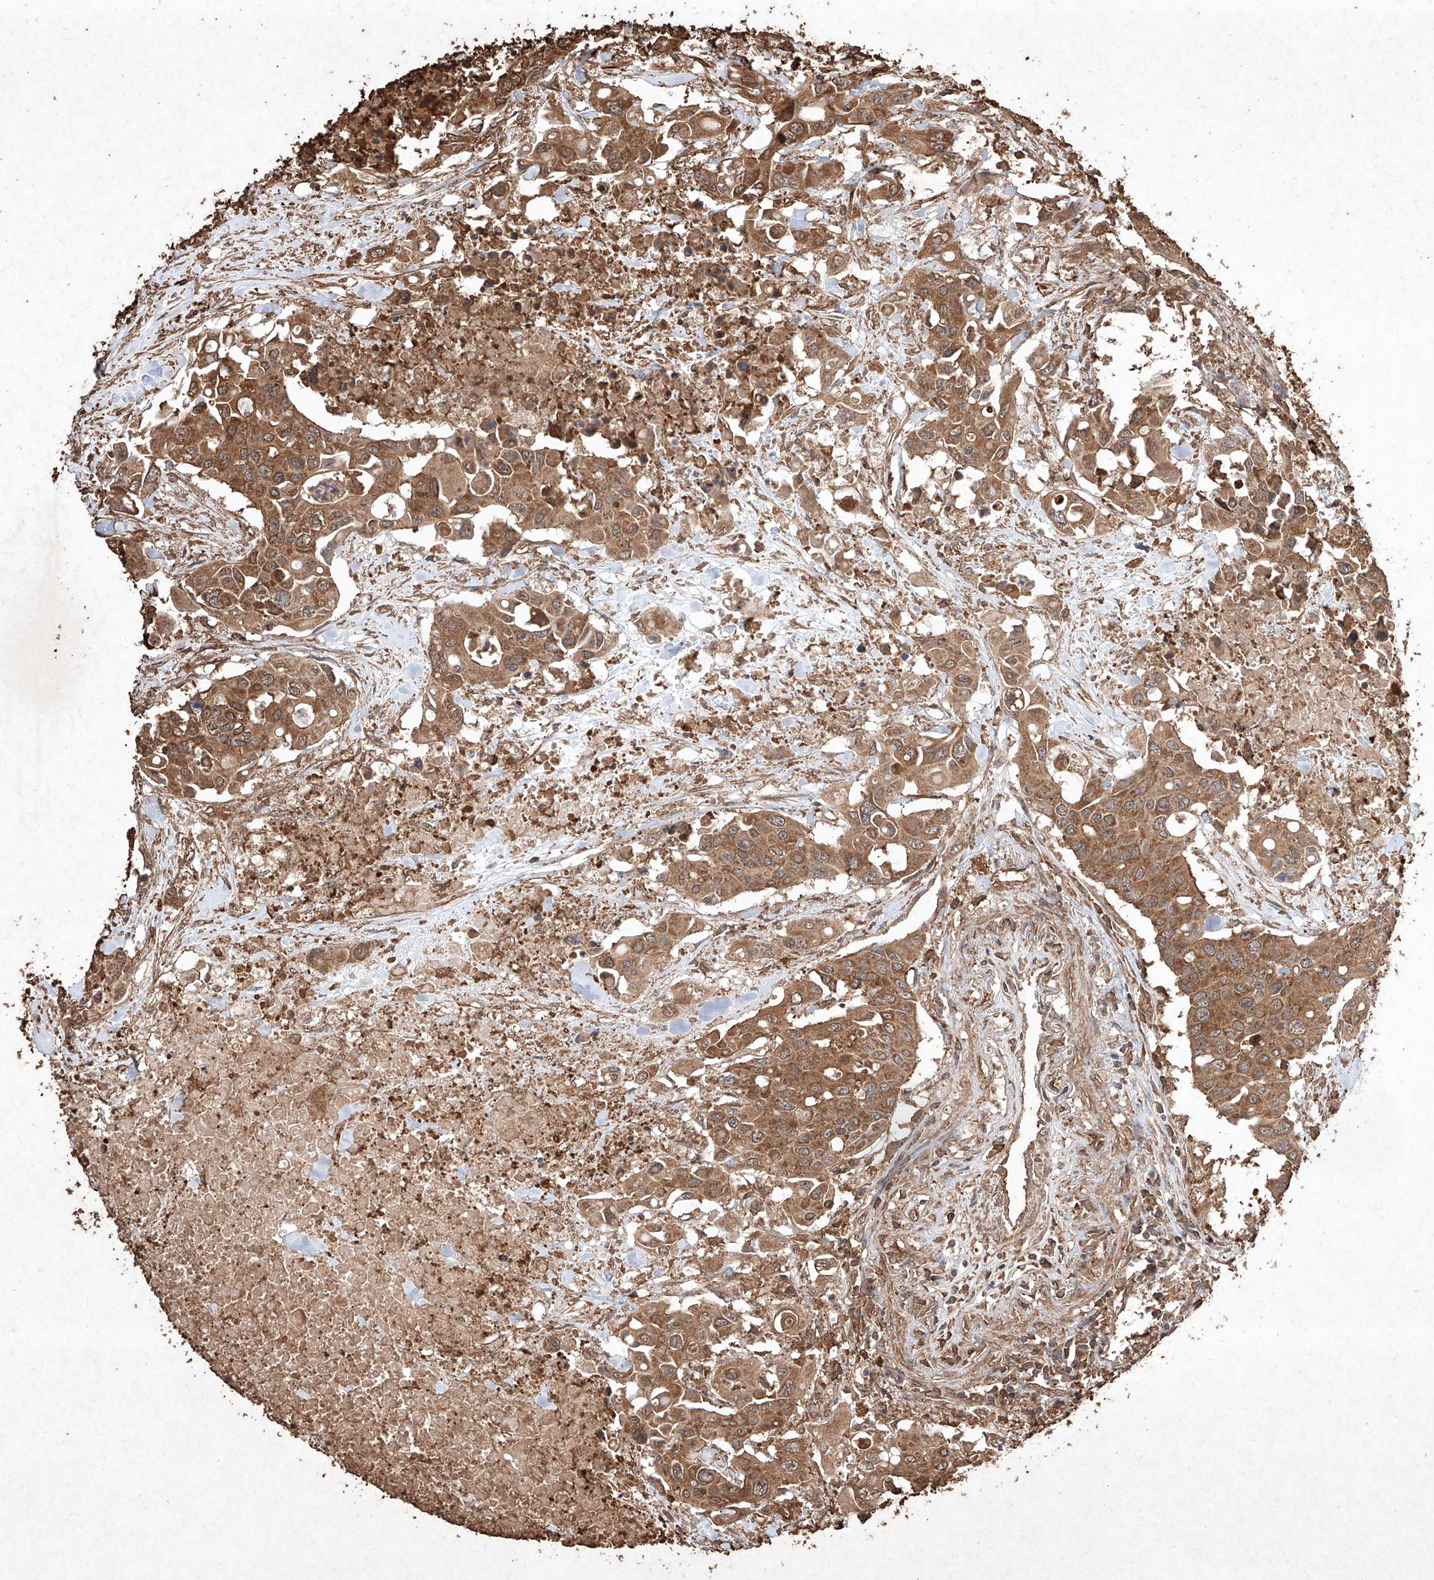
{"staining": {"intensity": "moderate", "quantity": ">75%", "location": "cytoplasmic/membranous"}, "tissue": "colorectal cancer", "cell_type": "Tumor cells", "image_type": "cancer", "snomed": [{"axis": "morphology", "description": "Adenocarcinoma, NOS"}, {"axis": "topography", "description": "Colon"}], "caption": "Colorectal cancer stained for a protein reveals moderate cytoplasmic/membranous positivity in tumor cells.", "gene": "M6PR", "patient": {"sex": "male", "age": 77}}